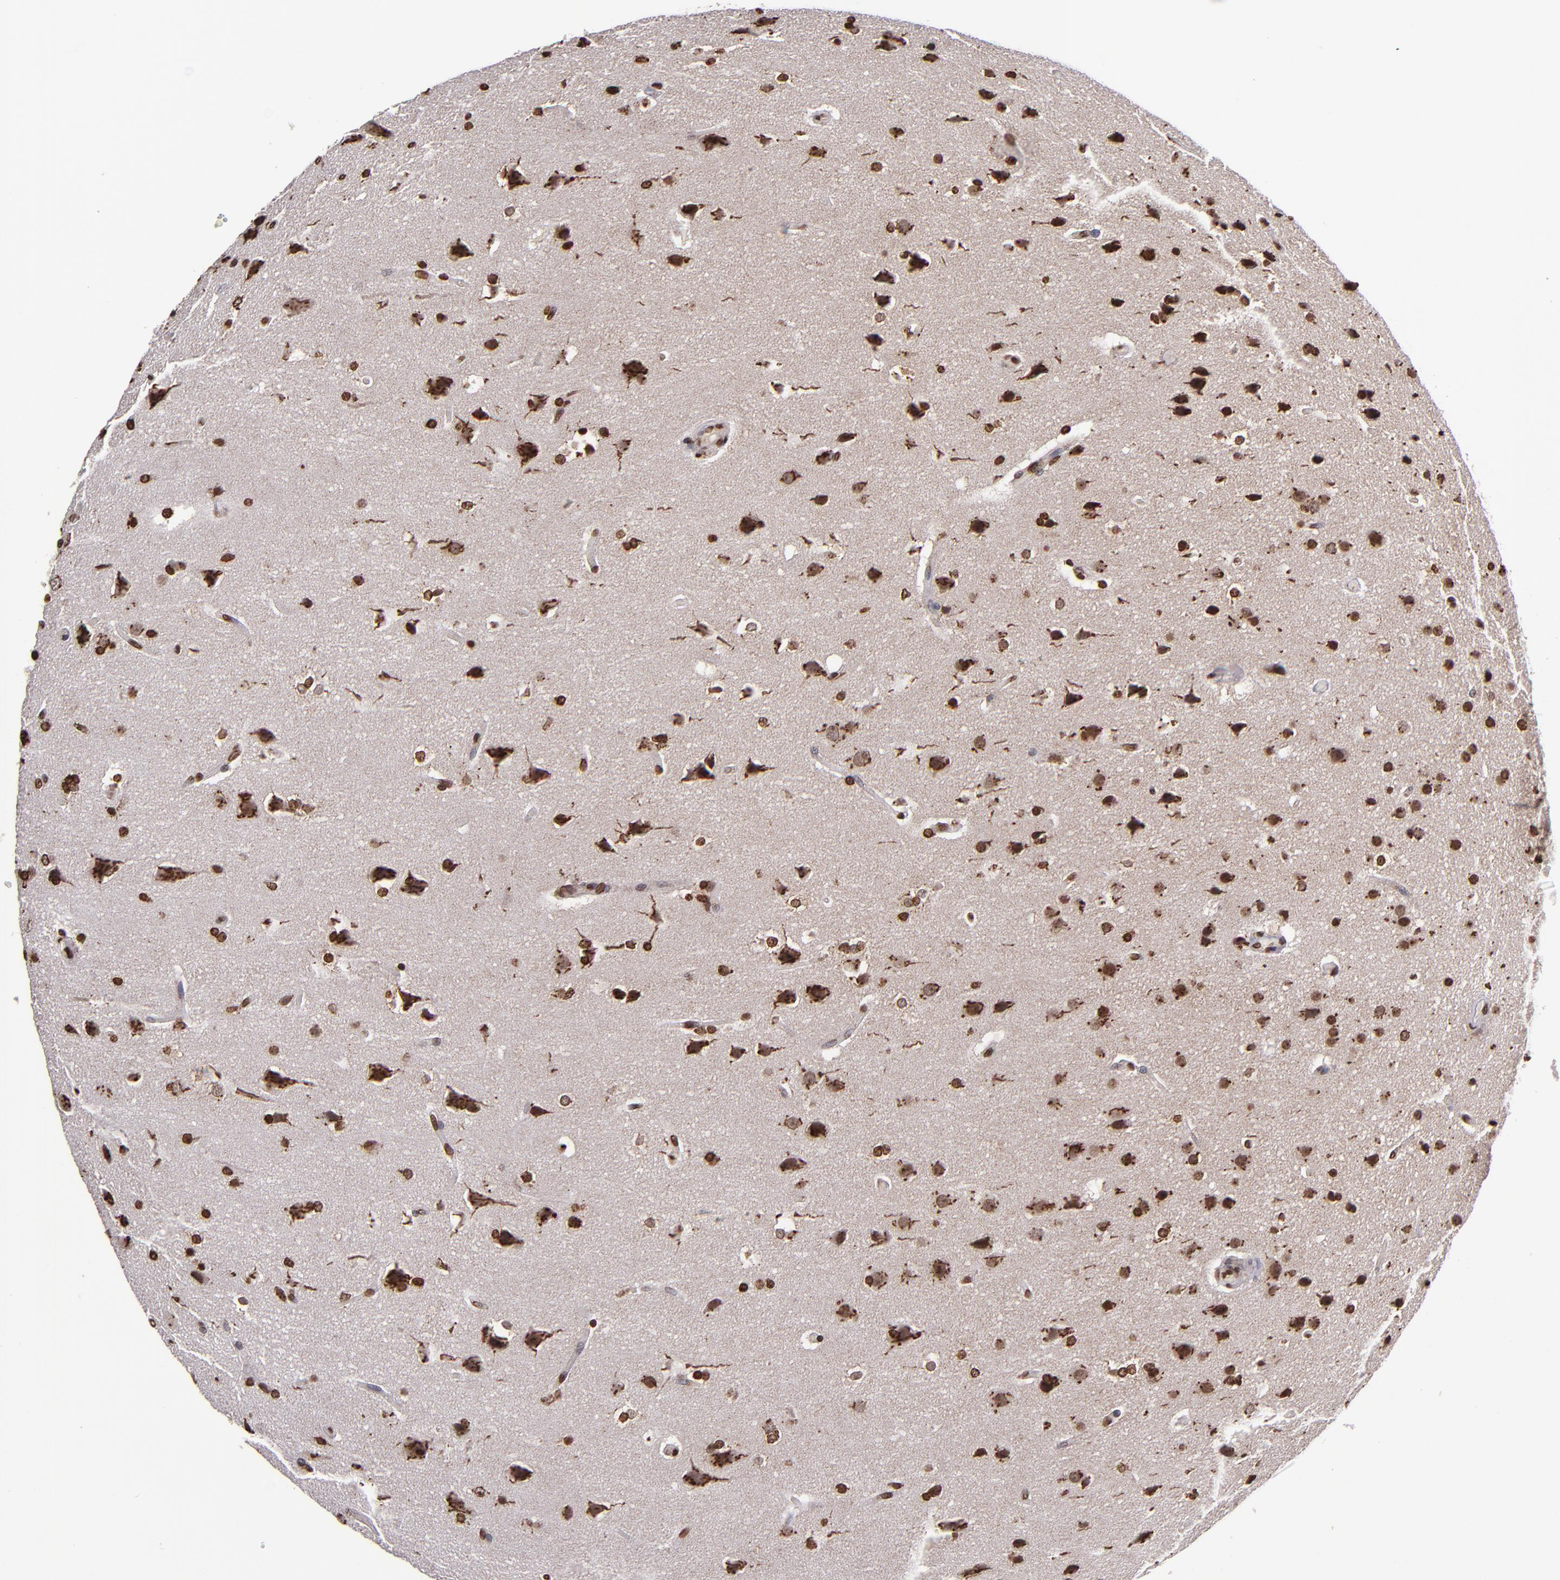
{"staining": {"intensity": "moderate", "quantity": ">75%", "location": "nuclear"}, "tissue": "glioma", "cell_type": "Tumor cells", "image_type": "cancer", "snomed": [{"axis": "morphology", "description": "Glioma, malignant, Low grade"}, {"axis": "topography", "description": "Cerebral cortex"}], "caption": "Tumor cells exhibit medium levels of moderate nuclear positivity in approximately >75% of cells in glioma. (brown staining indicates protein expression, while blue staining denotes nuclei).", "gene": "CSDC2", "patient": {"sex": "female", "age": 47}}